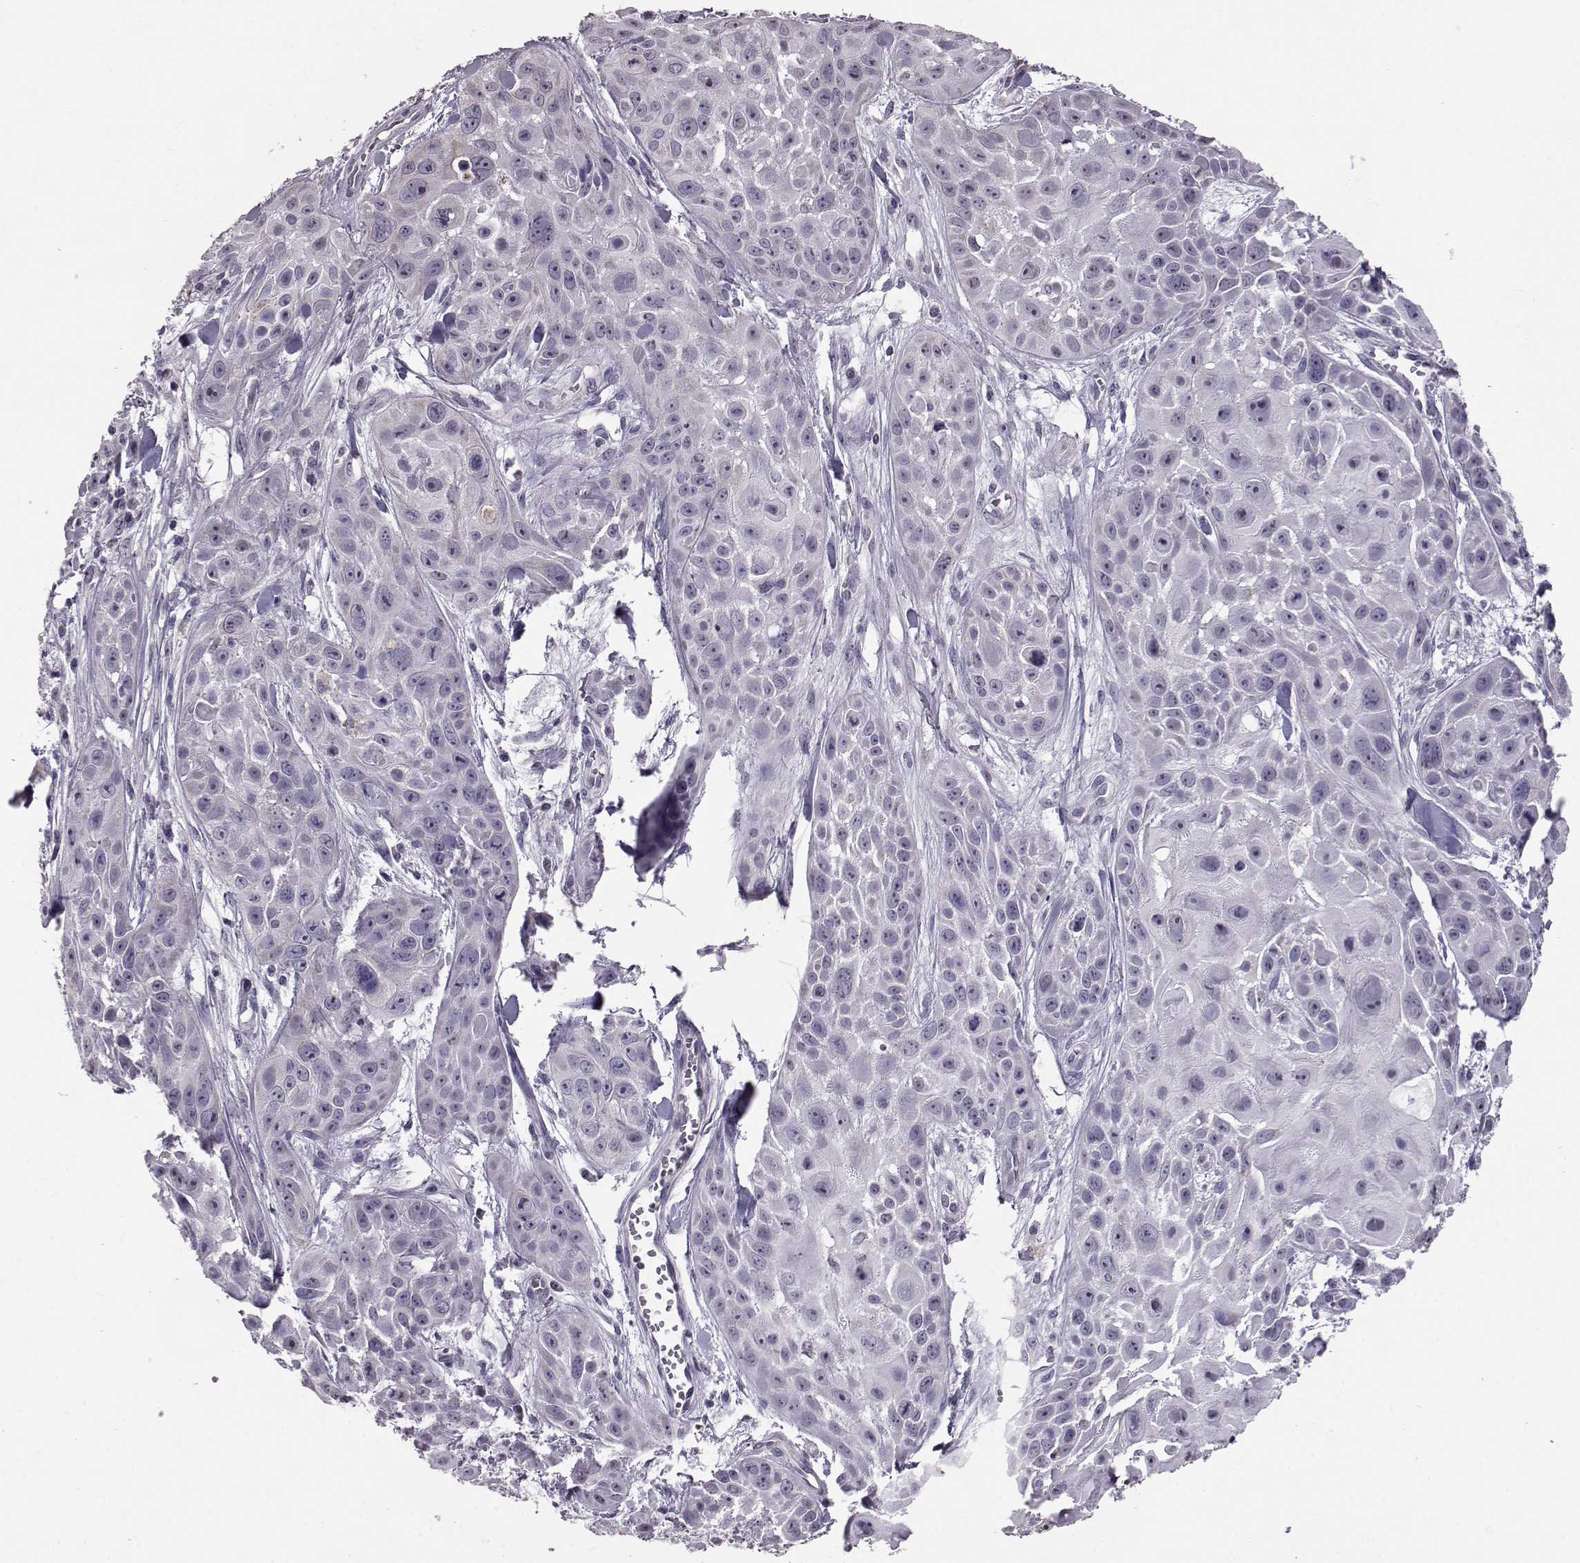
{"staining": {"intensity": "negative", "quantity": "none", "location": "none"}, "tissue": "skin cancer", "cell_type": "Tumor cells", "image_type": "cancer", "snomed": [{"axis": "morphology", "description": "Squamous cell carcinoma, NOS"}, {"axis": "topography", "description": "Skin"}, {"axis": "topography", "description": "Anal"}], "caption": "Tumor cells are negative for protein expression in human skin squamous cell carcinoma. The staining is performed using DAB brown chromogen with nuclei counter-stained in using hematoxylin.", "gene": "ALDH3A1", "patient": {"sex": "female", "age": 75}}